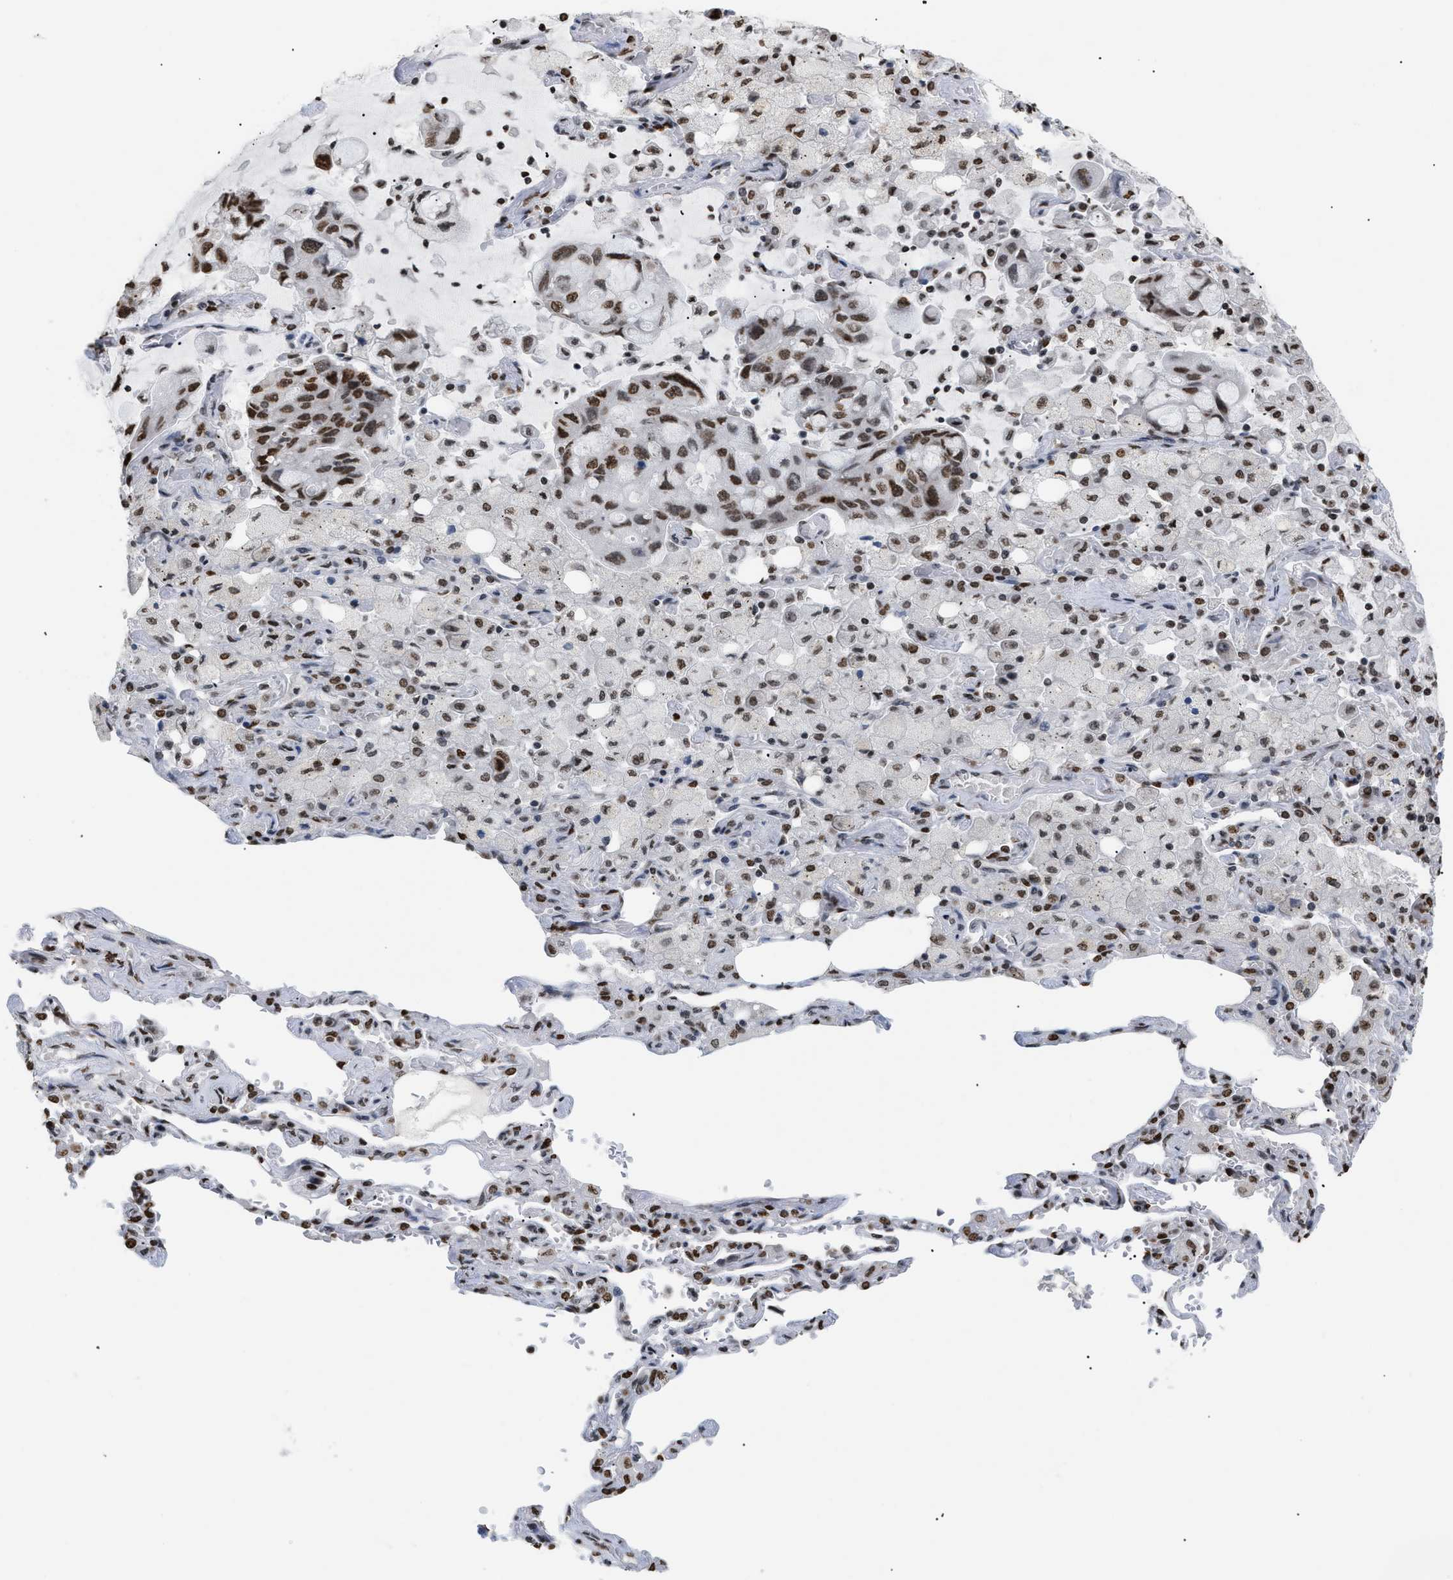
{"staining": {"intensity": "moderate", "quantity": ">75%", "location": "nuclear"}, "tissue": "lung cancer", "cell_type": "Tumor cells", "image_type": "cancer", "snomed": [{"axis": "morphology", "description": "Adenocarcinoma, NOS"}, {"axis": "topography", "description": "Lung"}], "caption": "Adenocarcinoma (lung) tissue shows moderate nuclear expression in approximately >75% of tumor cells Nuclei are stained in blue.", "gene": "HMGN2", "patient": {"sex": "male", "age": 64}}